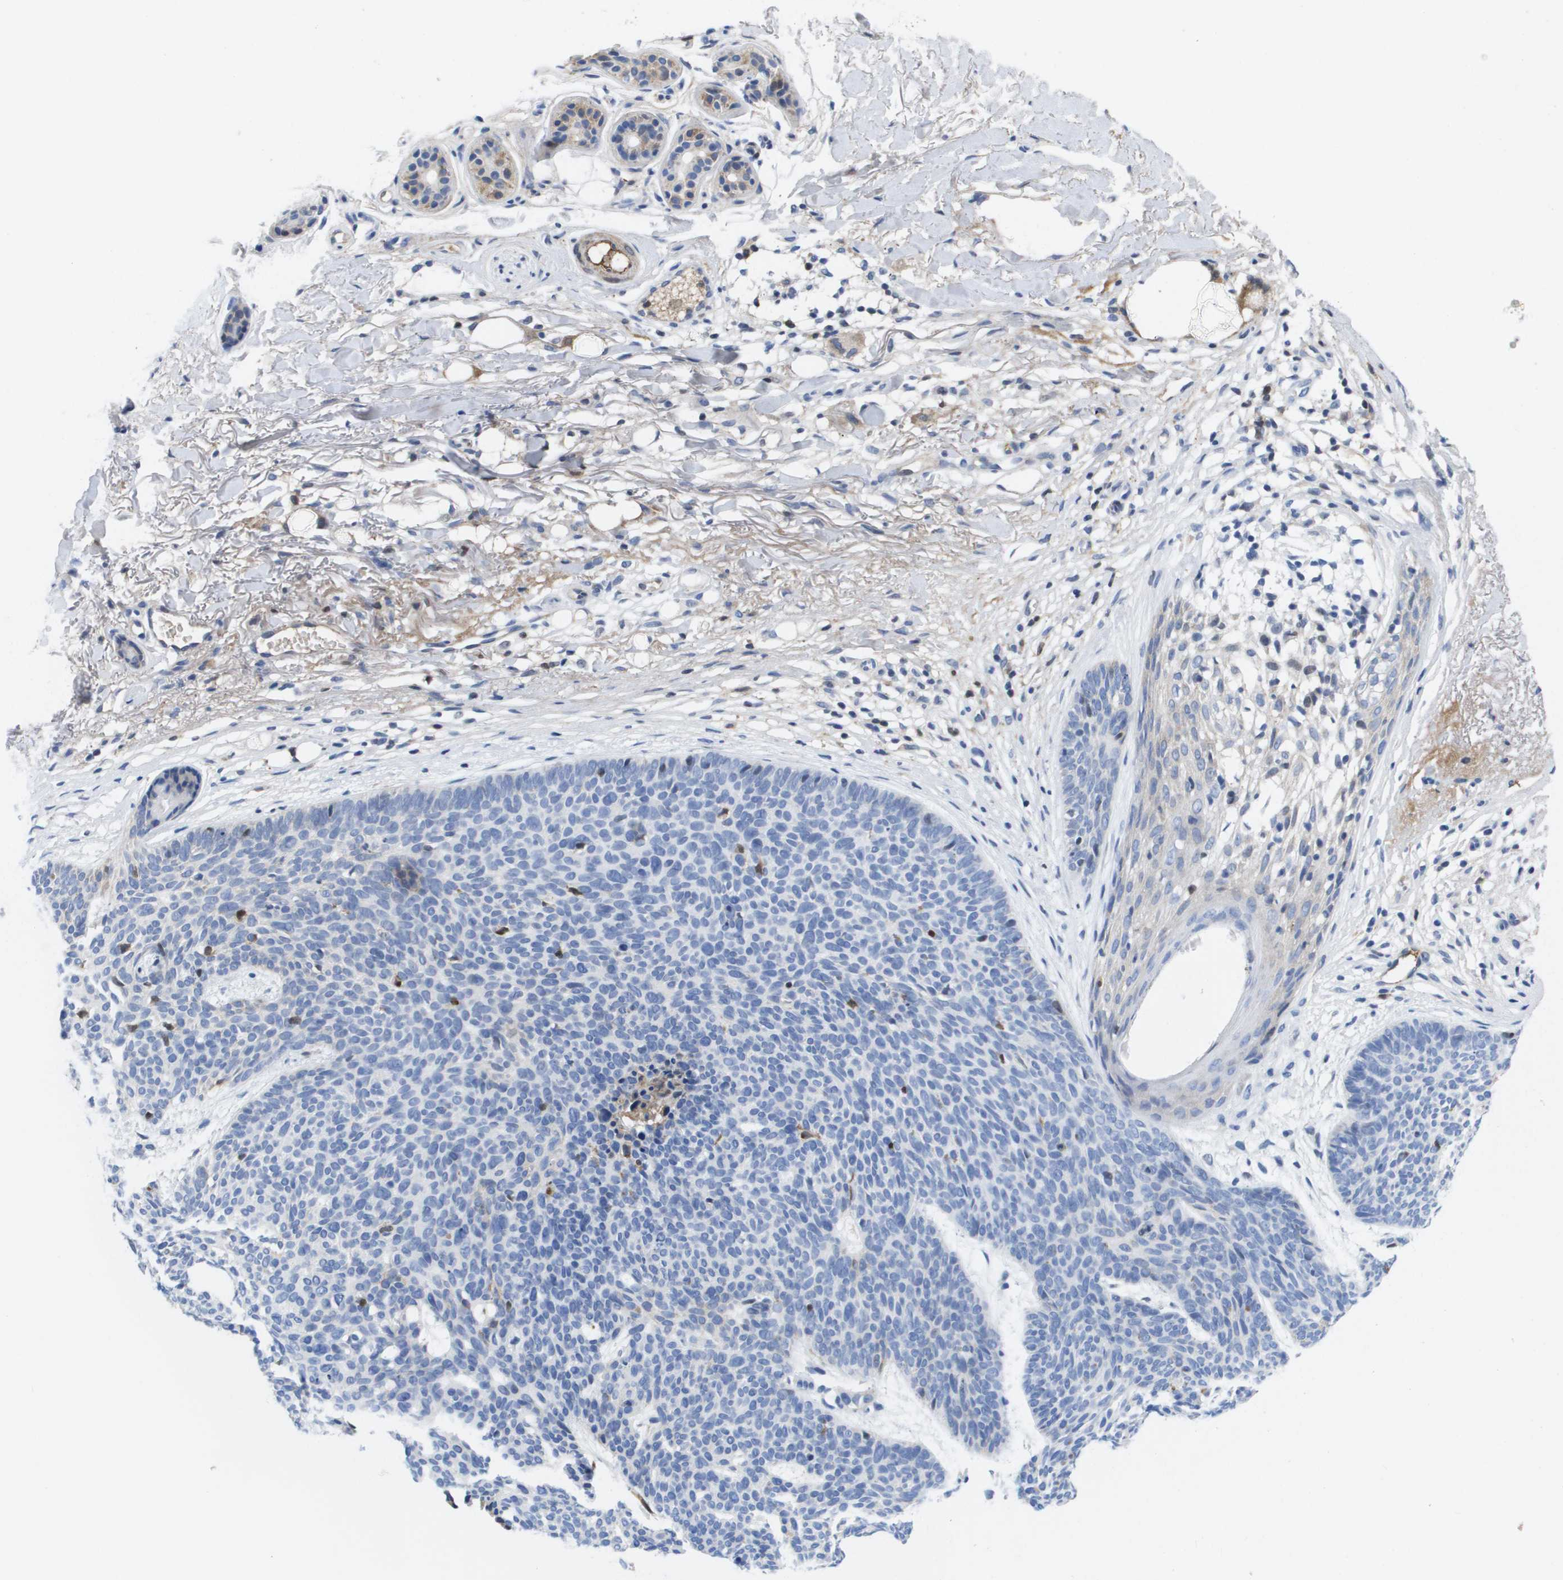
{"staining": {"intensity": "negative", "quantity": "none", "location": "none"}, "tissue": "skin cancer", "cell_type": "Tumor cells", "image_type": "cancer", "snomed": [{"axis": "morphology", "description": "Normal tissue, NOS"}, {"axis": "morphology", "description": "Basal cell carcinoma"}, {"axis": "topography", "description": "Skin"}], "caption": "Immunohistochemistry photomicrograph of human skin cancer (basal cell carcinoma) stained for a protein (brown), which displays no staining in tumor cells.", "gene": "SERPINC1", "patient": {"sex": "female", "age": 70}}